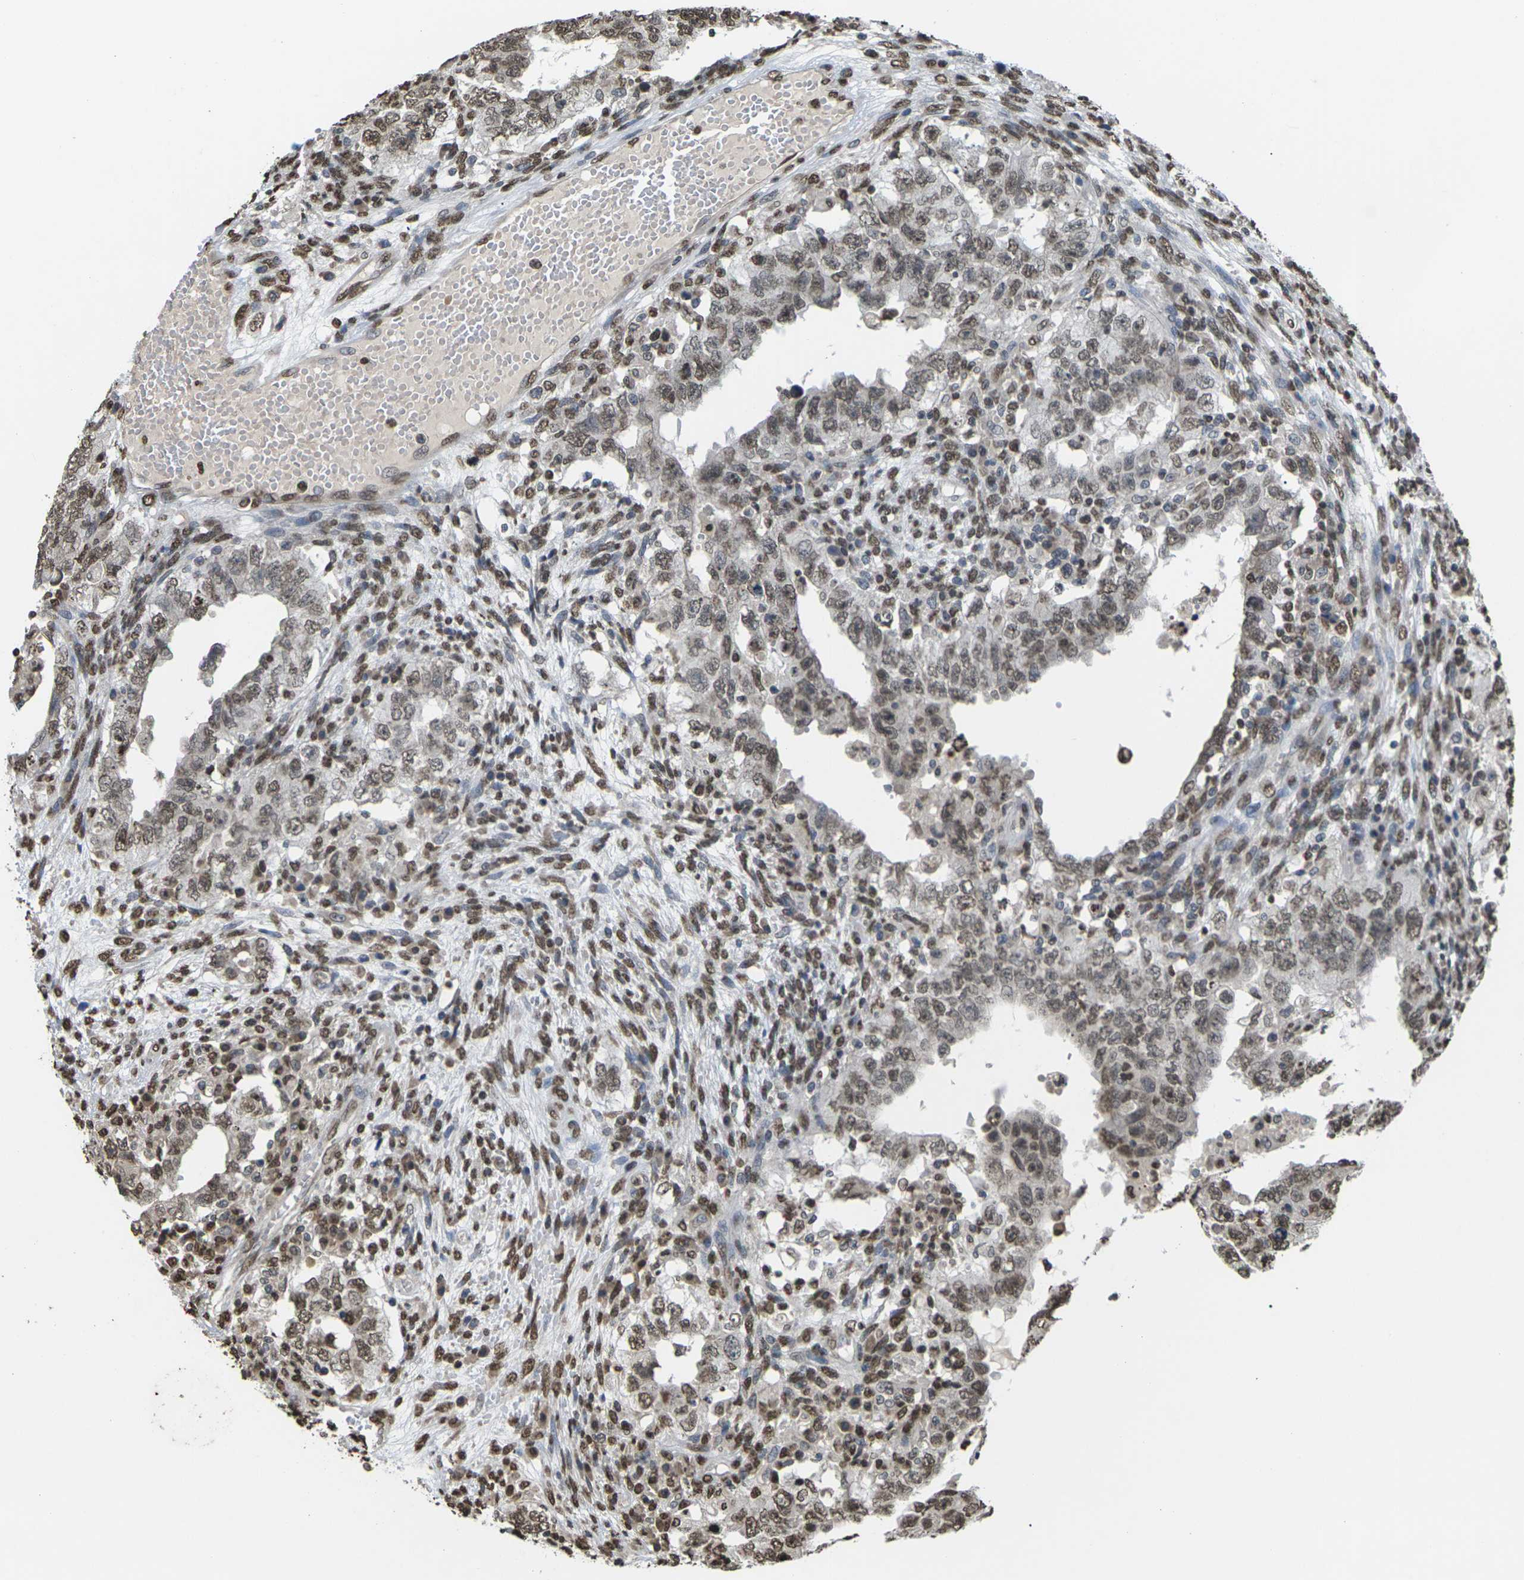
{"staining": {"intensity": "moderate", "quantity": ">75%", "location": "nuclear"}, "tissue": "testis cancer", "cell_type": "Tumor cells", "image_type": "cancer", "snomed": [{"axis": "morphology", "description": "Carcinoma, Embryonal, NOS"}, {"axis": "topography", "description": "Testis"}], "caption": "Moderate nuclear protein expression is identified in about >75% of tumor cells in testis cancer. The staining was performed using DAB (3,3'-diaminobenzidine) to visualize the protein expression in brown, while the nuclei were stained in blue with hematoxylin (Magnification: 20x).", "gene": "EMSY", "patient": {"sex": "male", "age": 26}}